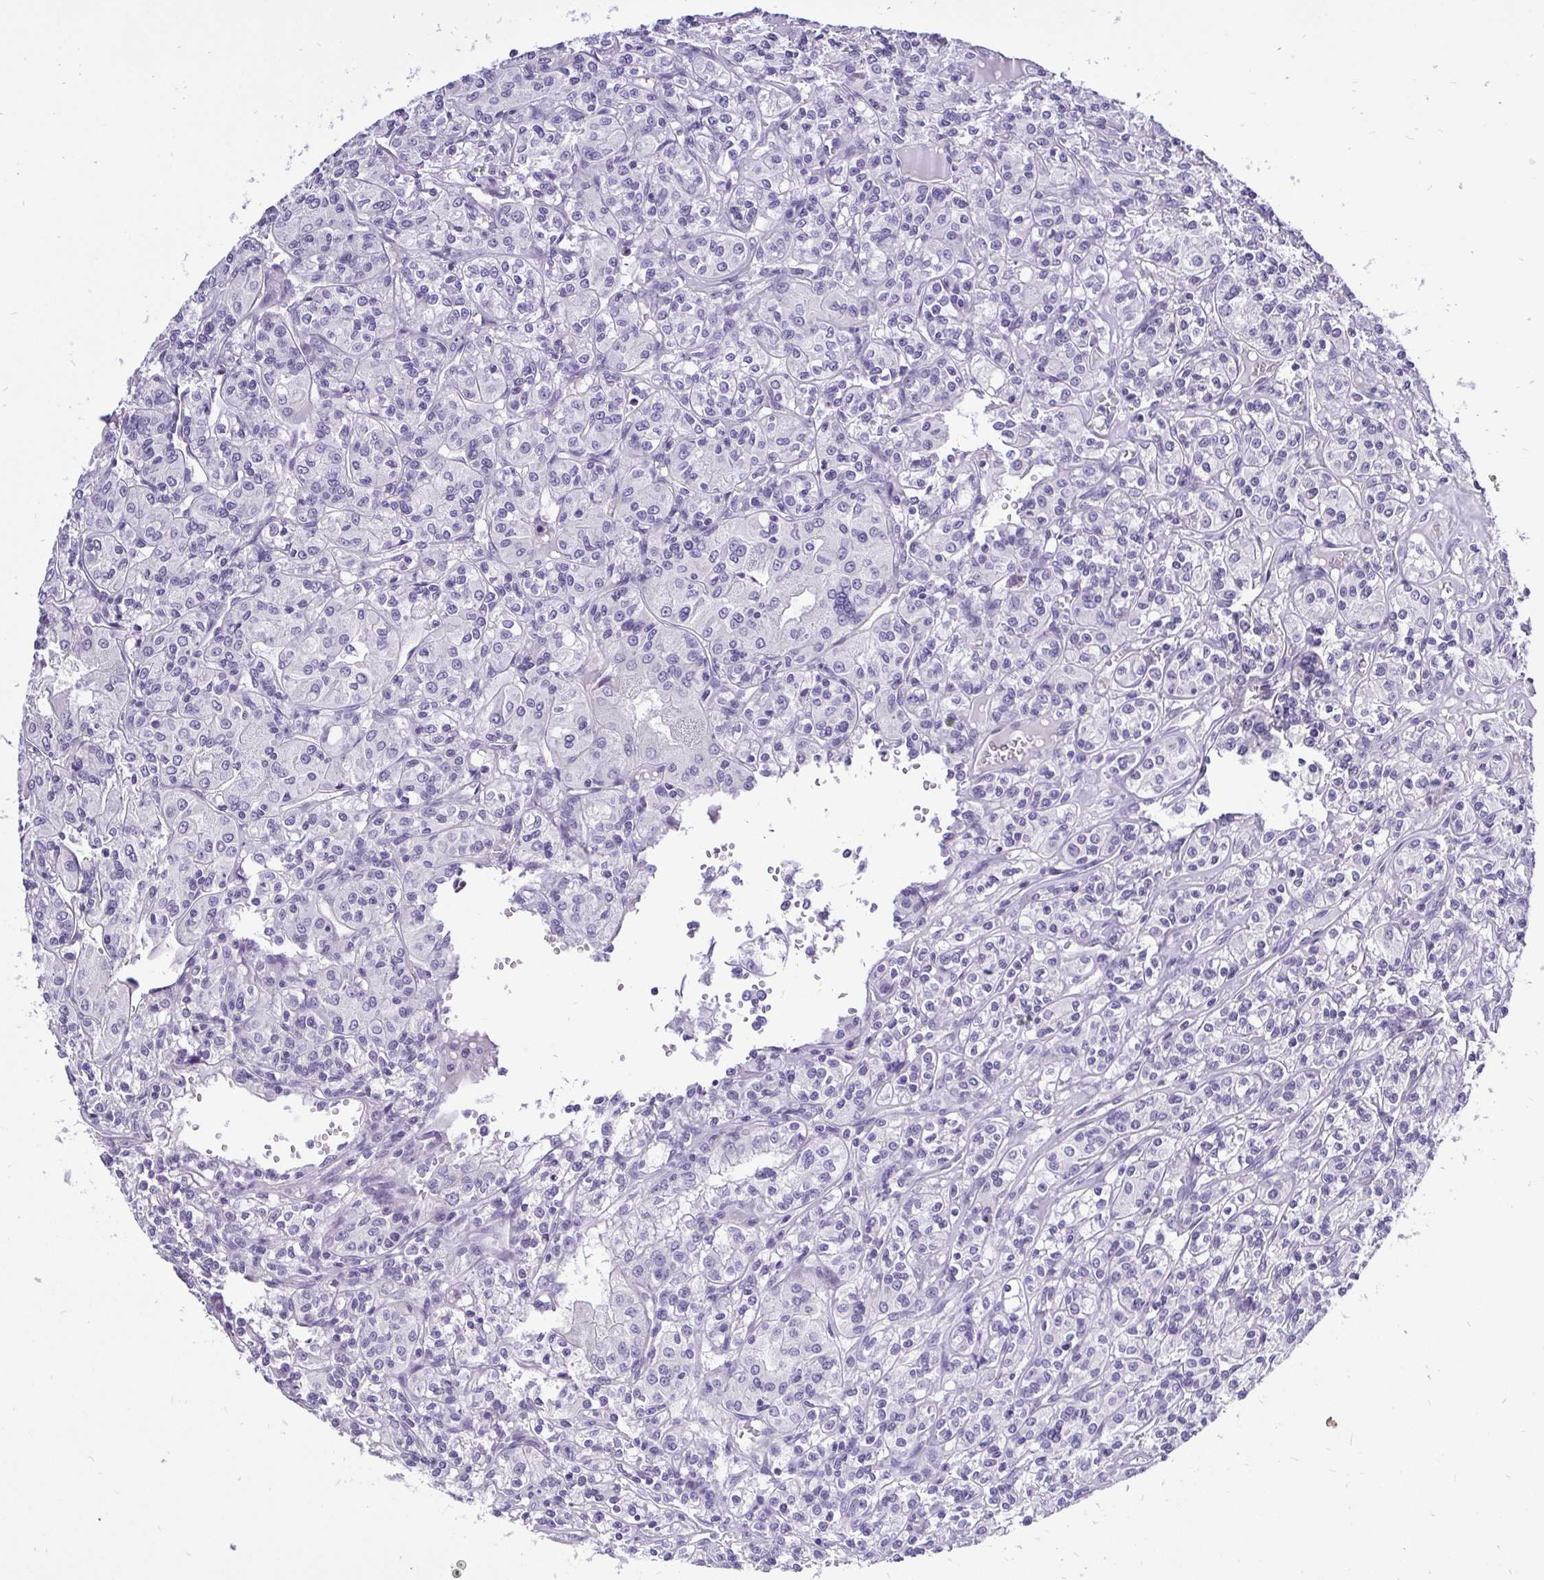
{"staining": {"intensity": "negative", "quantity": "none", "location": "none"}, "tissue": "renal cancer", "cell_type": "Tumor cells", "image_type": "cancer", "snomed": [{"axis": "morphology", "description": "Adenocarcinoma, NOS"}, {"axis": "topography", "description": "Kidney"}], "caption": "This photomicrograph is of renal cancer stained with immunohistochemistry (IHC) to label a protein in brown with the nuclei are counter-stained blue. There is no expression in tumor cells.", "gene": "ZNF860", "patient": {"sex": "male", "age": 36}}